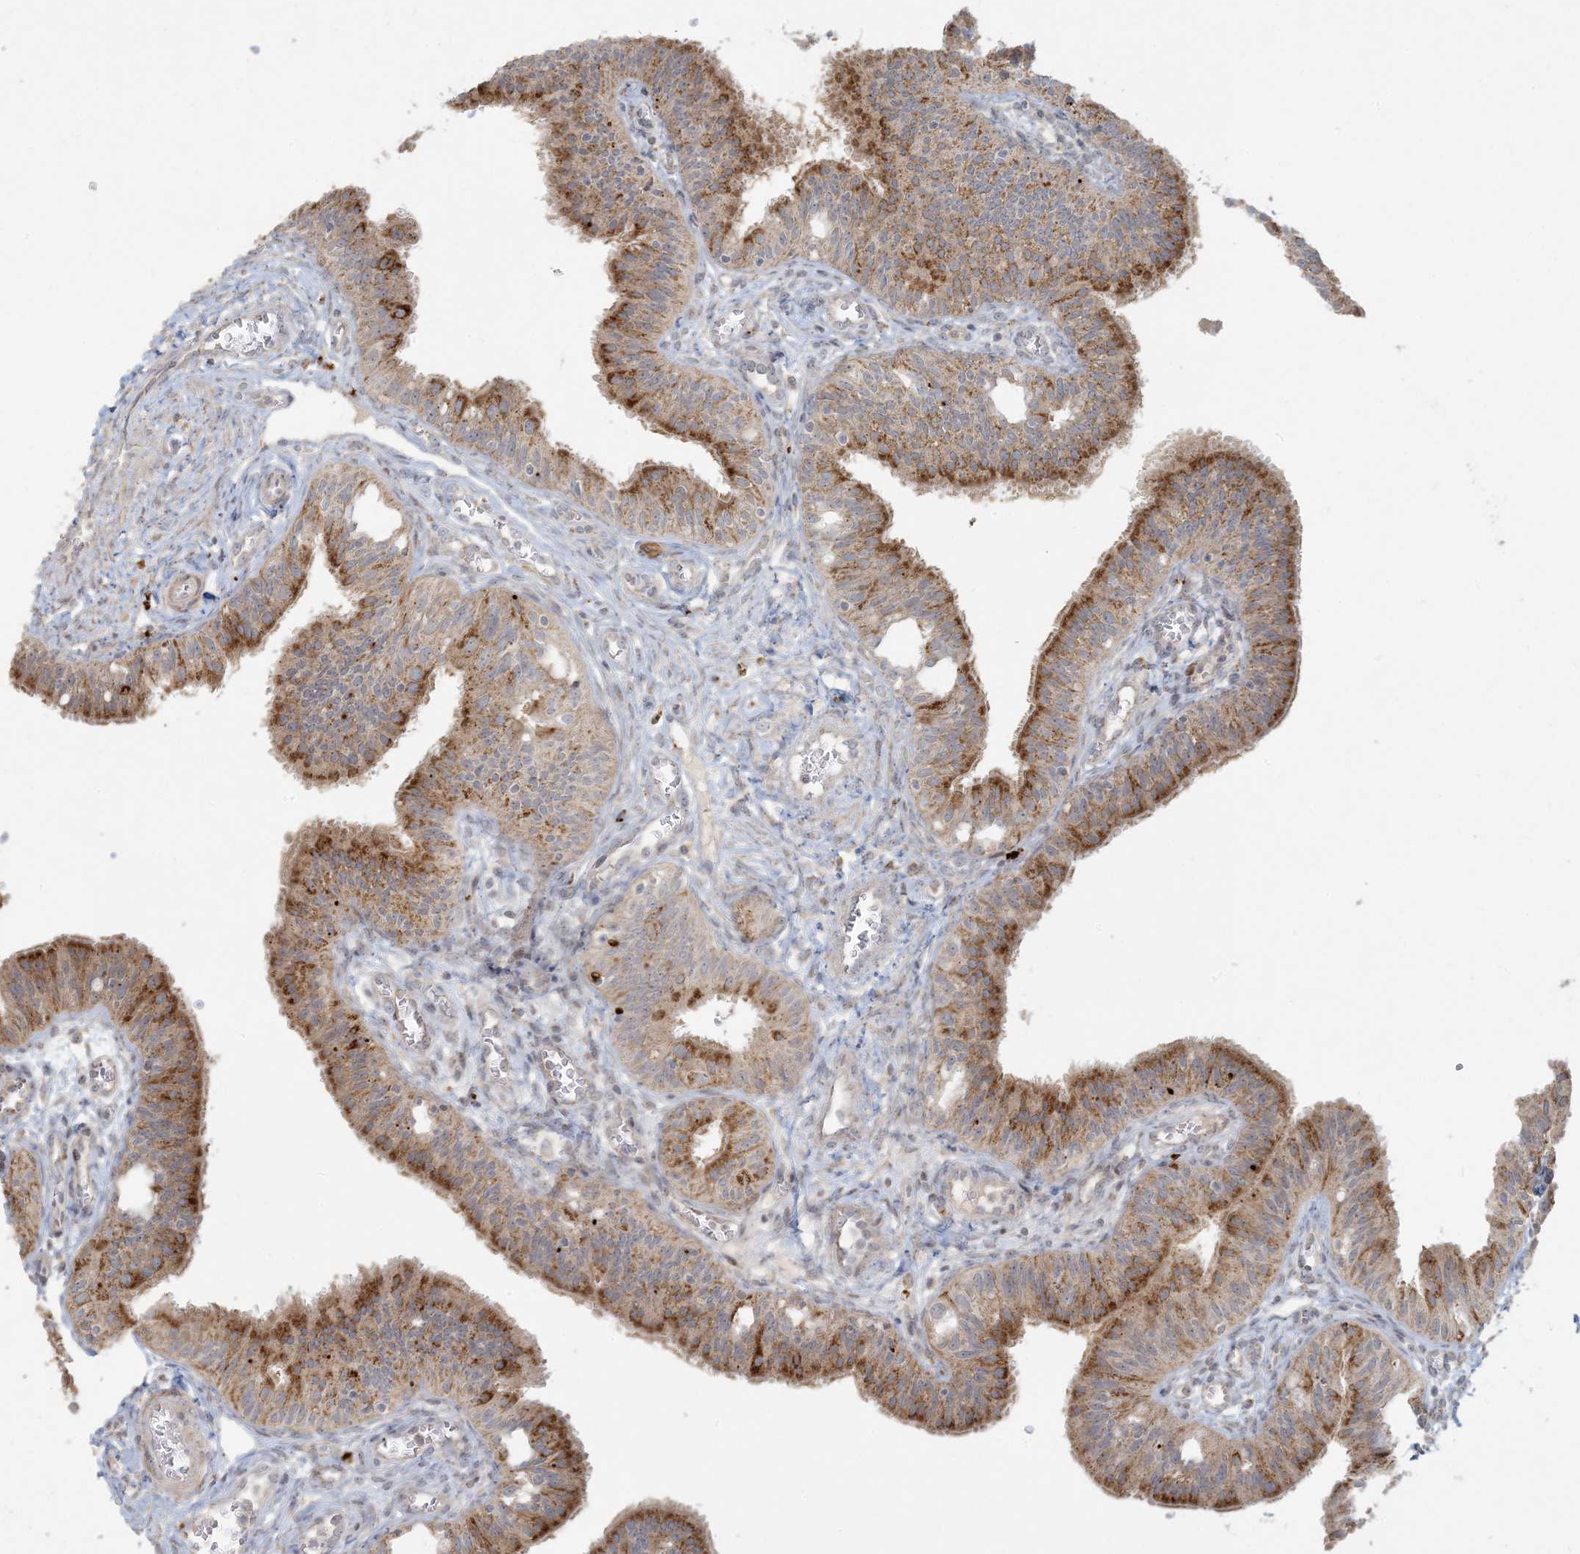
{"staining": {"intensity": "strong", "quantity": ">75%", "location": "cytoplasmic/membranous"}, "tissue": "fallopian tube", "cell_type": "Glandular cells", "image_type": "normal", "snomed": [{"axis": "morphology", "description": "Normal tissue, NOS"}, {"axis": "topography", "description": "Fallopian tube"}, {"axis": "topography", "description": "Ovary"}], "caption": "Protein analysis of benign fallopian tube exhibits strong cytoplasmic/membranous staining in approximately >75% of glandular cells. Using DAB (brown) and hematoxylin (blue) stains, captured at high magnification using brightfield microscopy.", "gene": "MCAT", "patient": {"sex": "female", "age": 42}}